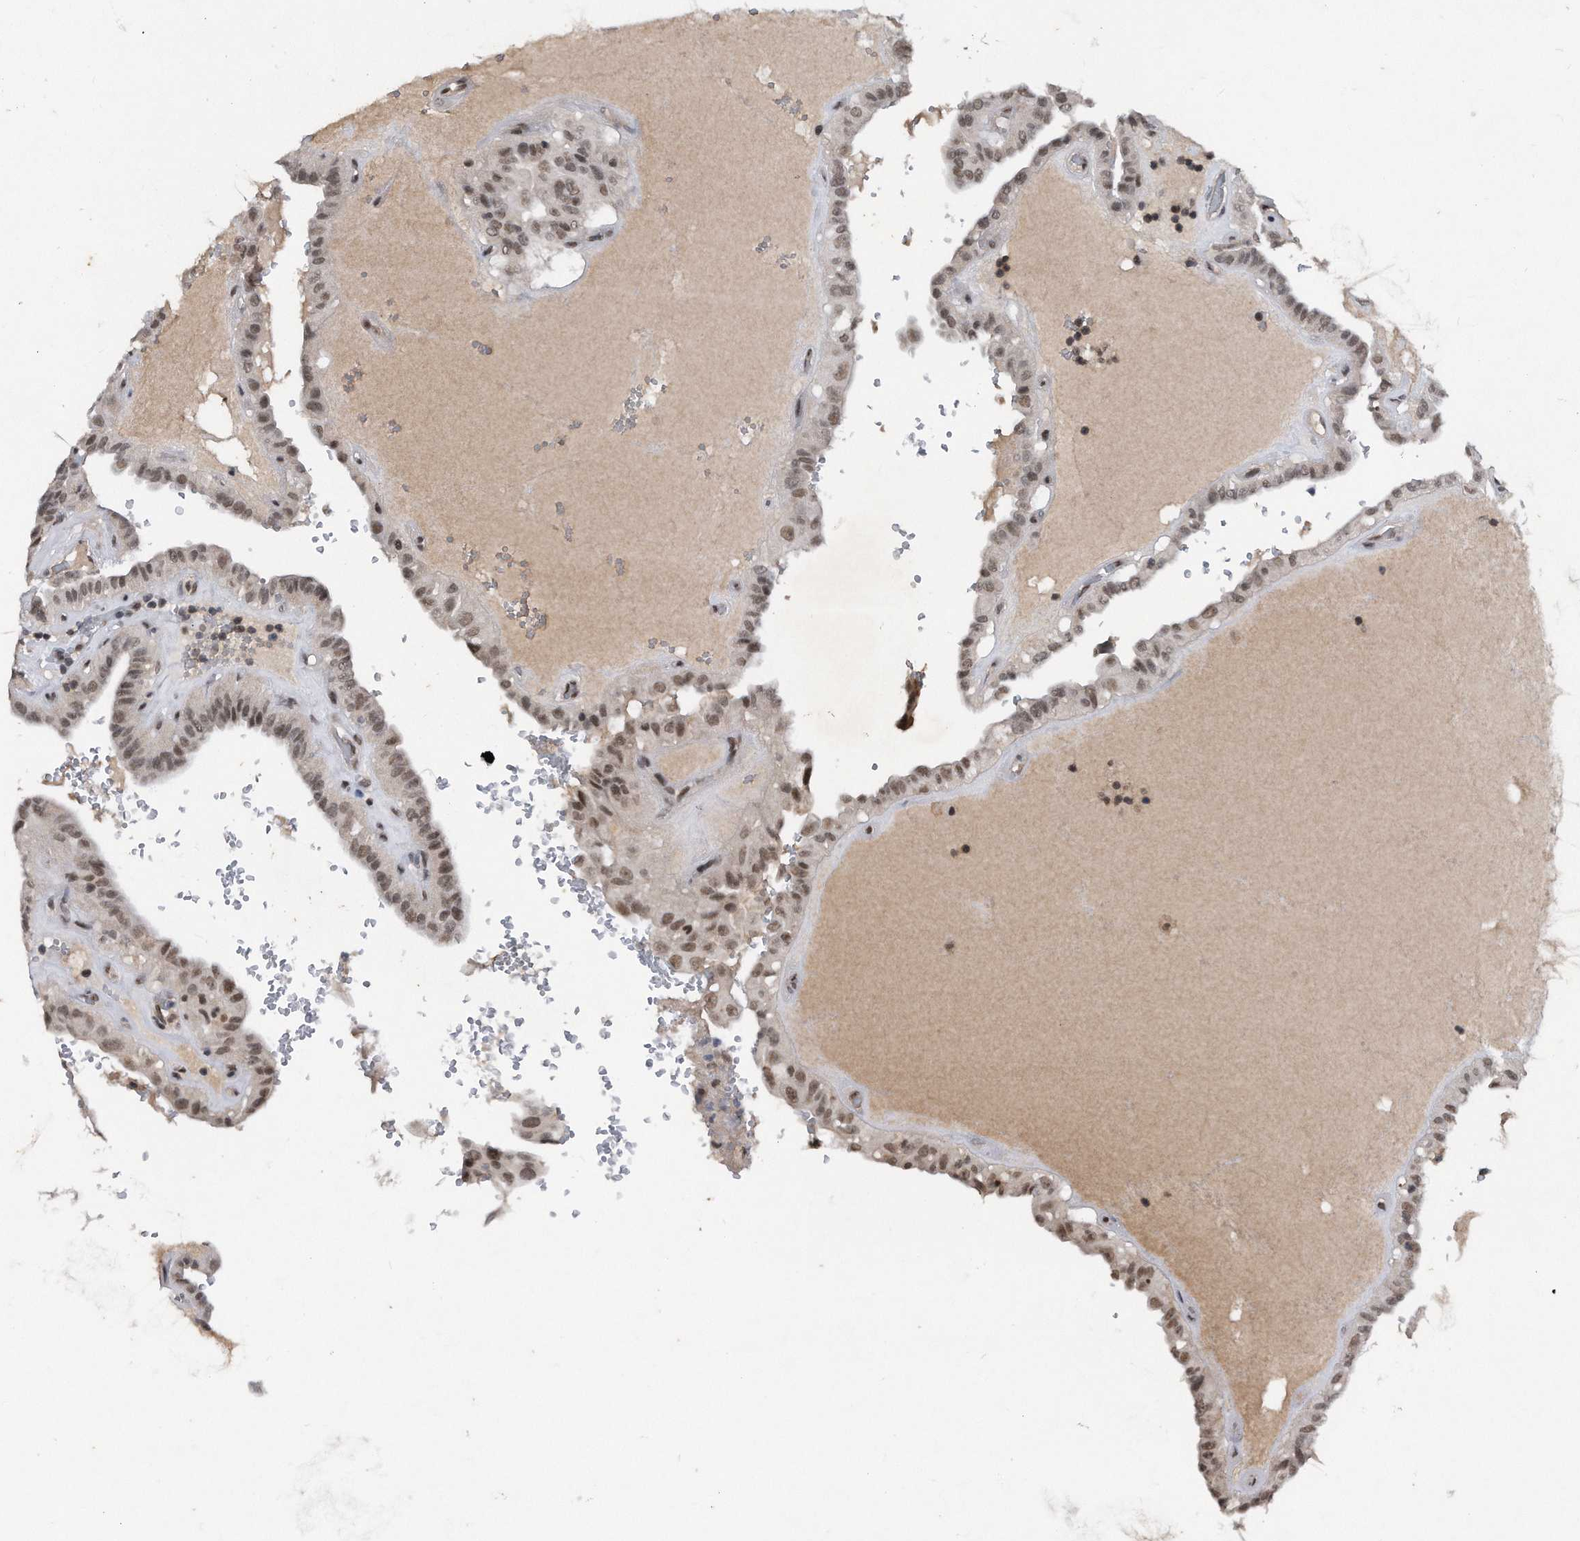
{"staining": {"intensity": "moderate", "quantity": ">75%", "location": "nuclear"}, "tissue": "thyroid cancer", "cell_type": "Tumor cells", "image_type": "cancer", "snomed": [{"axis": "morphology", "description": "Papillary adenocarcinoma, NOS"}, {"axis": "topography", "description": "Thyroid gland"}], "caption": "A histopathology image showing moderate nuclear expression in about >75% of tumor cells in thyroid cancer (papillary adenocarcinoma), as visualized by brown immunohistochemical staining.", "gene": "VIRMA", "patient": {"sex": "male", "age": 77}}